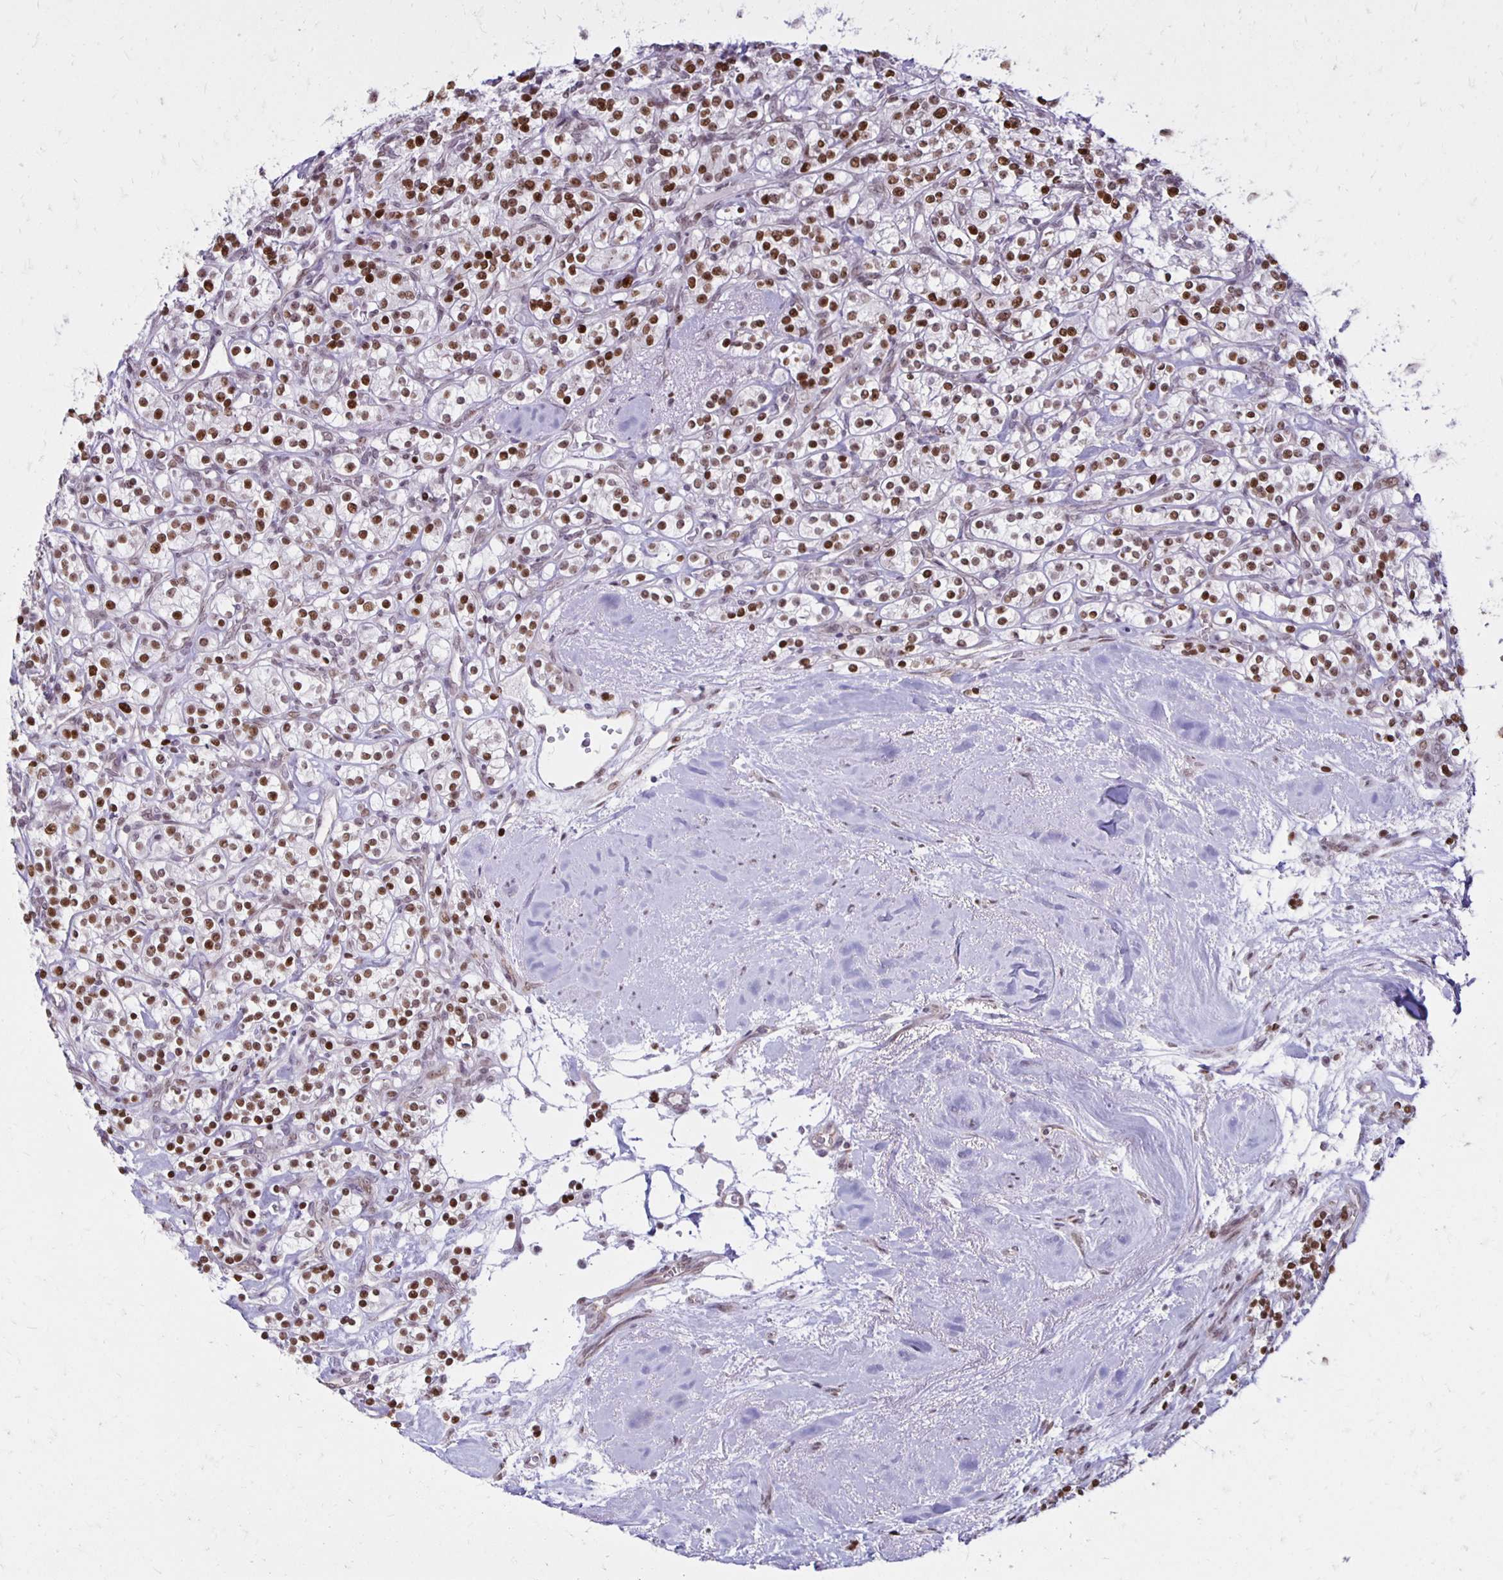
{"staining": {"intensity": "moderate", "quantity": ">75%", "location": "nuclear"}, "tissue": "renal cancer", "cell_type": "Tumor cells", "image_type": "cancer", "snomed": [{"axis": "morphology", "description": "Adenocarcinoma, NOS"}, {"axis": "topography", "description": "Kidney"}], "caption": "Immunohistochemistry of renal cancer (adenocarcinoma) demonstrates medium levels of moderate nuclear positivity in about >75% of tumor cells. Immunohistochemistry stains the protein of interest in brown and the nuclei are stained blue.", "gene": "DDB2", "patient": {"sex": "male", "age": 77}}